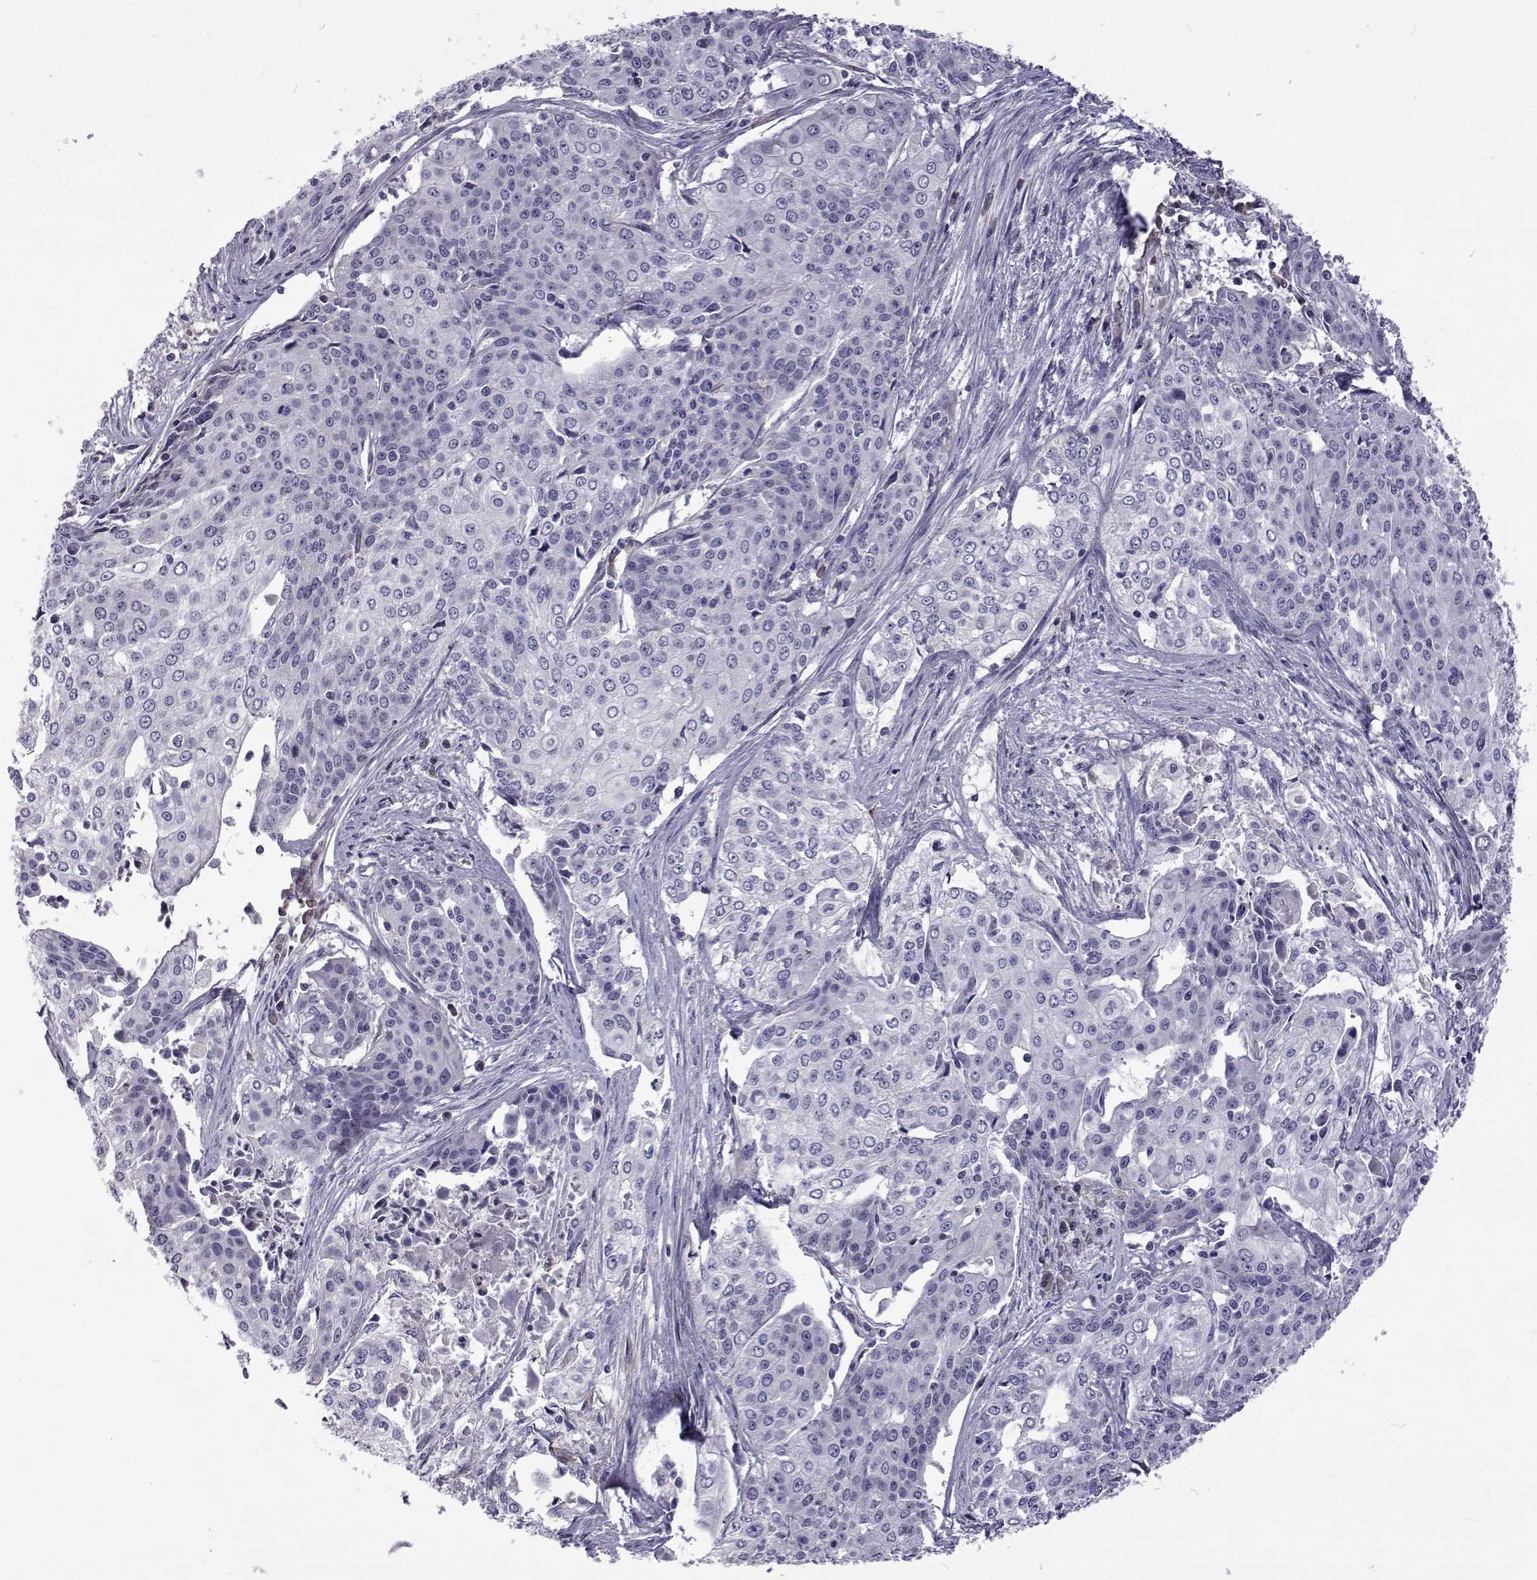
{"staining": {"intensity": "negative", "quantity": "none", "location": "none"}, "tissue": "cervical cancer", "cell_type": "Tumor cells", "image_type": "cancer", "snomed": [{"axis": "morphology", "description": "Squamous cell carcinoma, NOS"}, {"axis": "topography", "description": "Cervix"}], "caption": "The IHC image has no significant staining in tumor cells of cervical cancer tissue.", "gene": "NPR3", "patient": {"sex": "female", "age": 39}}